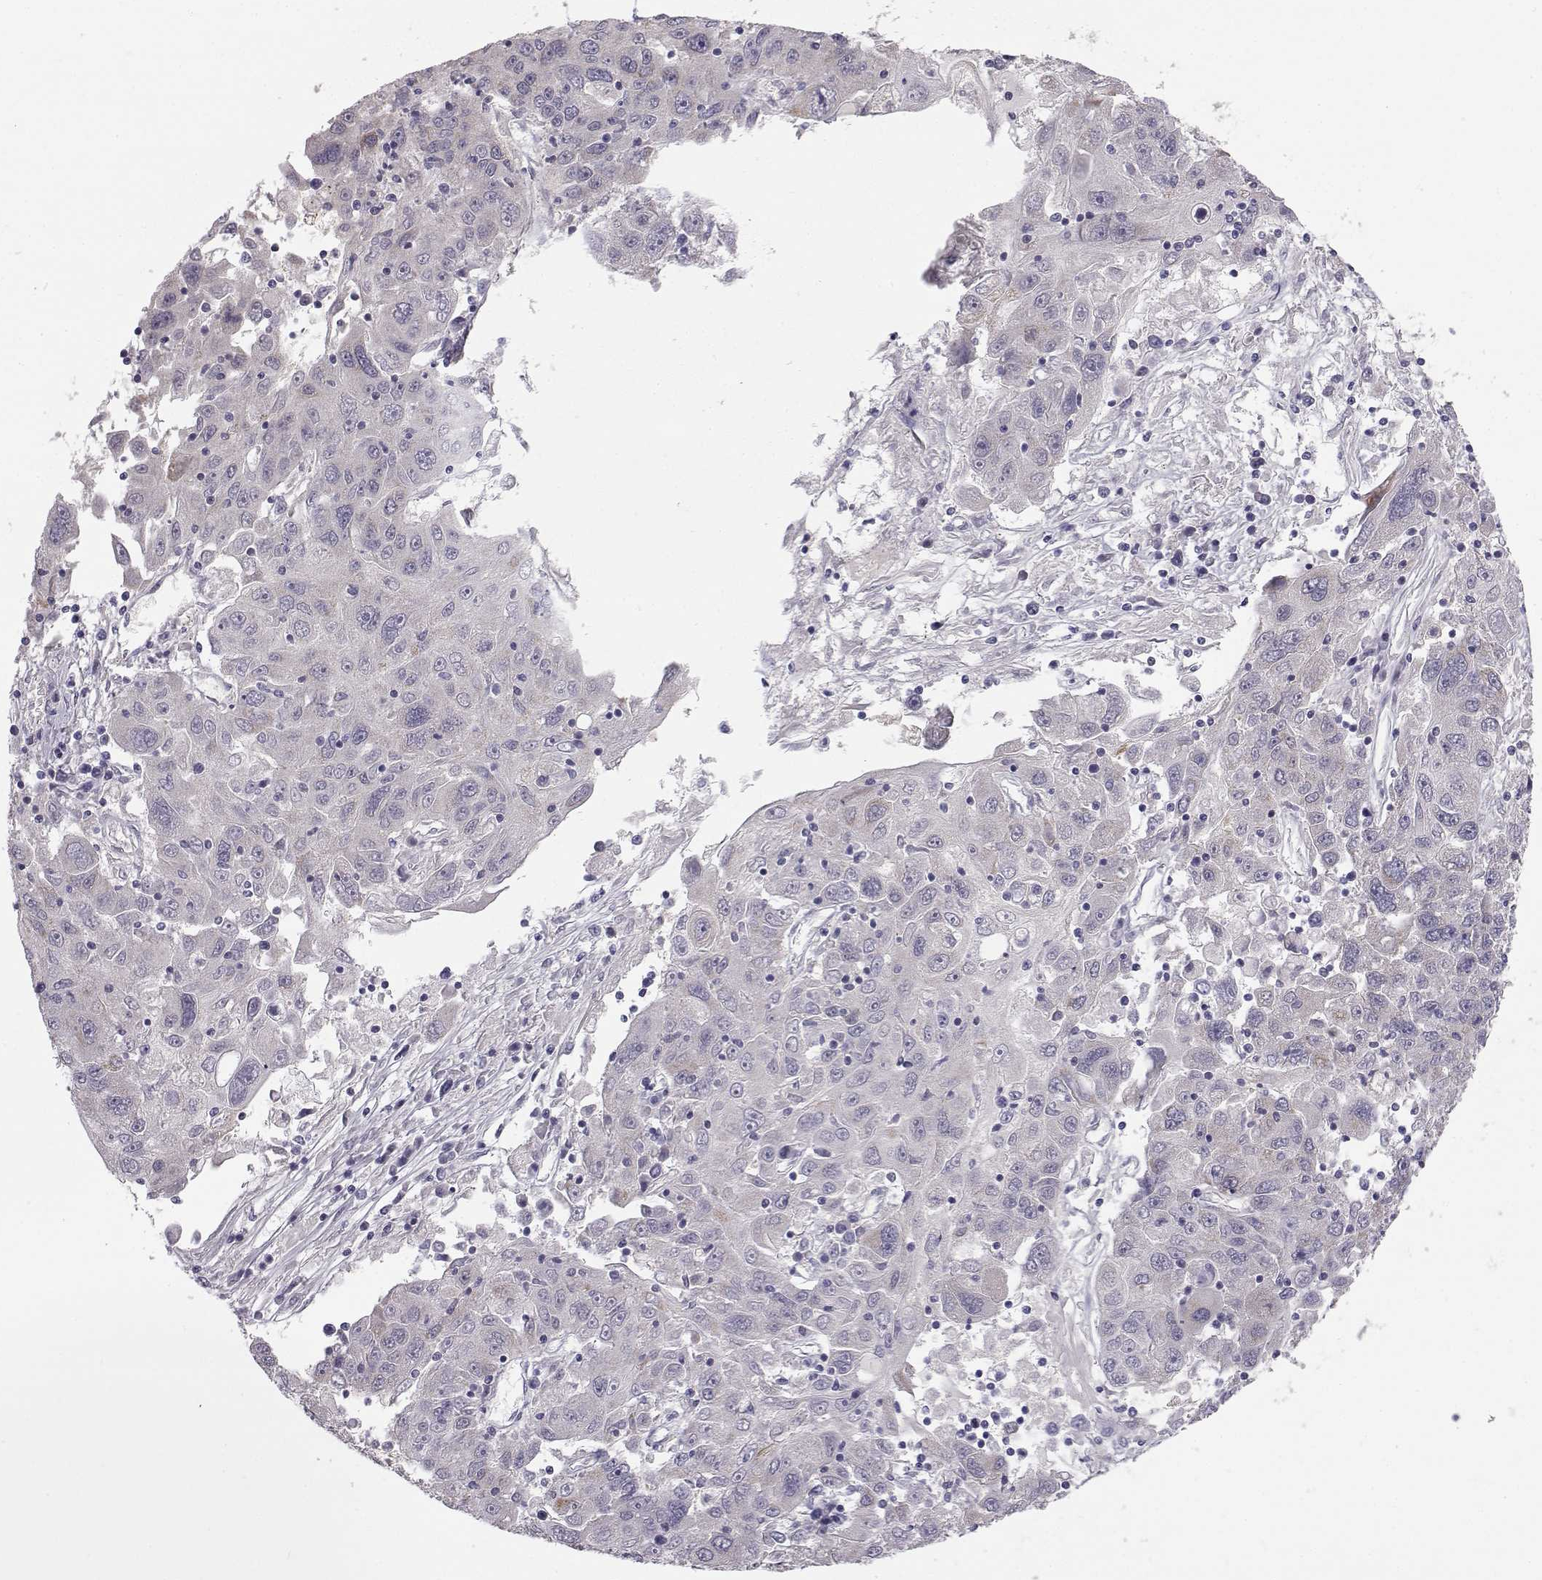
{"staining": {"intensity": "negative", "quantity": "none", "location": "none"}, "tissue": "stomach cancer", "cell_type": "Tumor cells", "image_type": "cancer", "snomed": [{"axis": "morphology", "description": "Adenocarcinoma, NOS"}, {"axis": "topography", "description": "Stomach"}], "caption": "A micrograph of human adenocarcinoma (stomach) is negative for staining in tumor cells.", "gene": "KCNMB4", "patient": {"sex": "male", "age": 56}}